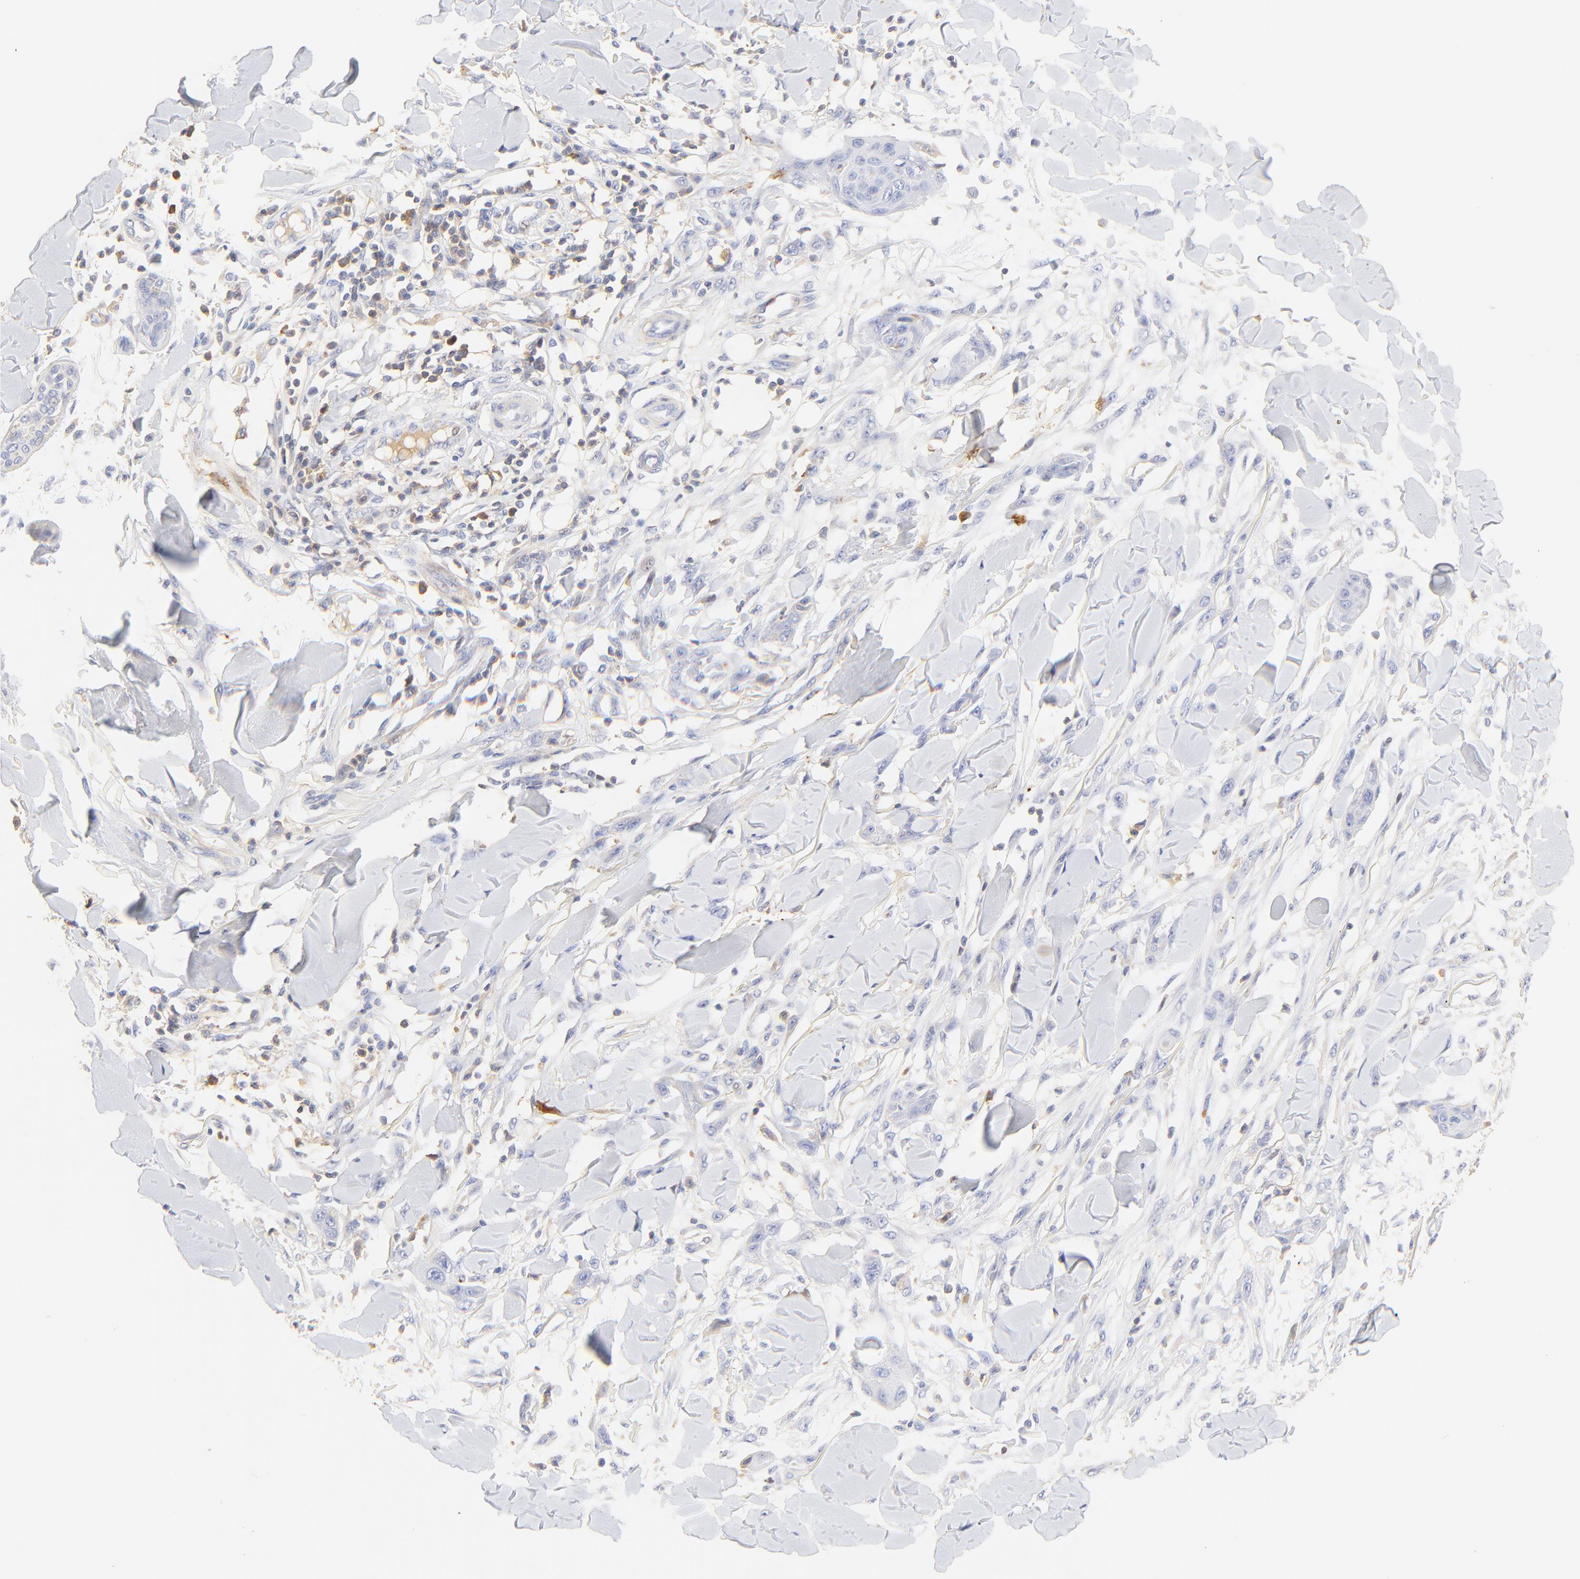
{"staining": {"intensity": "negative", "quantity": "none", "location": "none"}, "tissue": "skin cancer", "cell_type": "Tumor cells", "image_type": "cancer", "snomed": [{"axis": "morphology", "description": "Squamous cell carcinoma, NOS"}, {"axis": "topography", "description": "Skin"}], "caption": "Immunohistochemistry (IHC) micrograph of neoplastic tissue: skin cancer stained with DAB reveals no significant protein expression in tumor cells.", "gene": "MDGA2", "patient": {"sex": "female", "age": 59}}